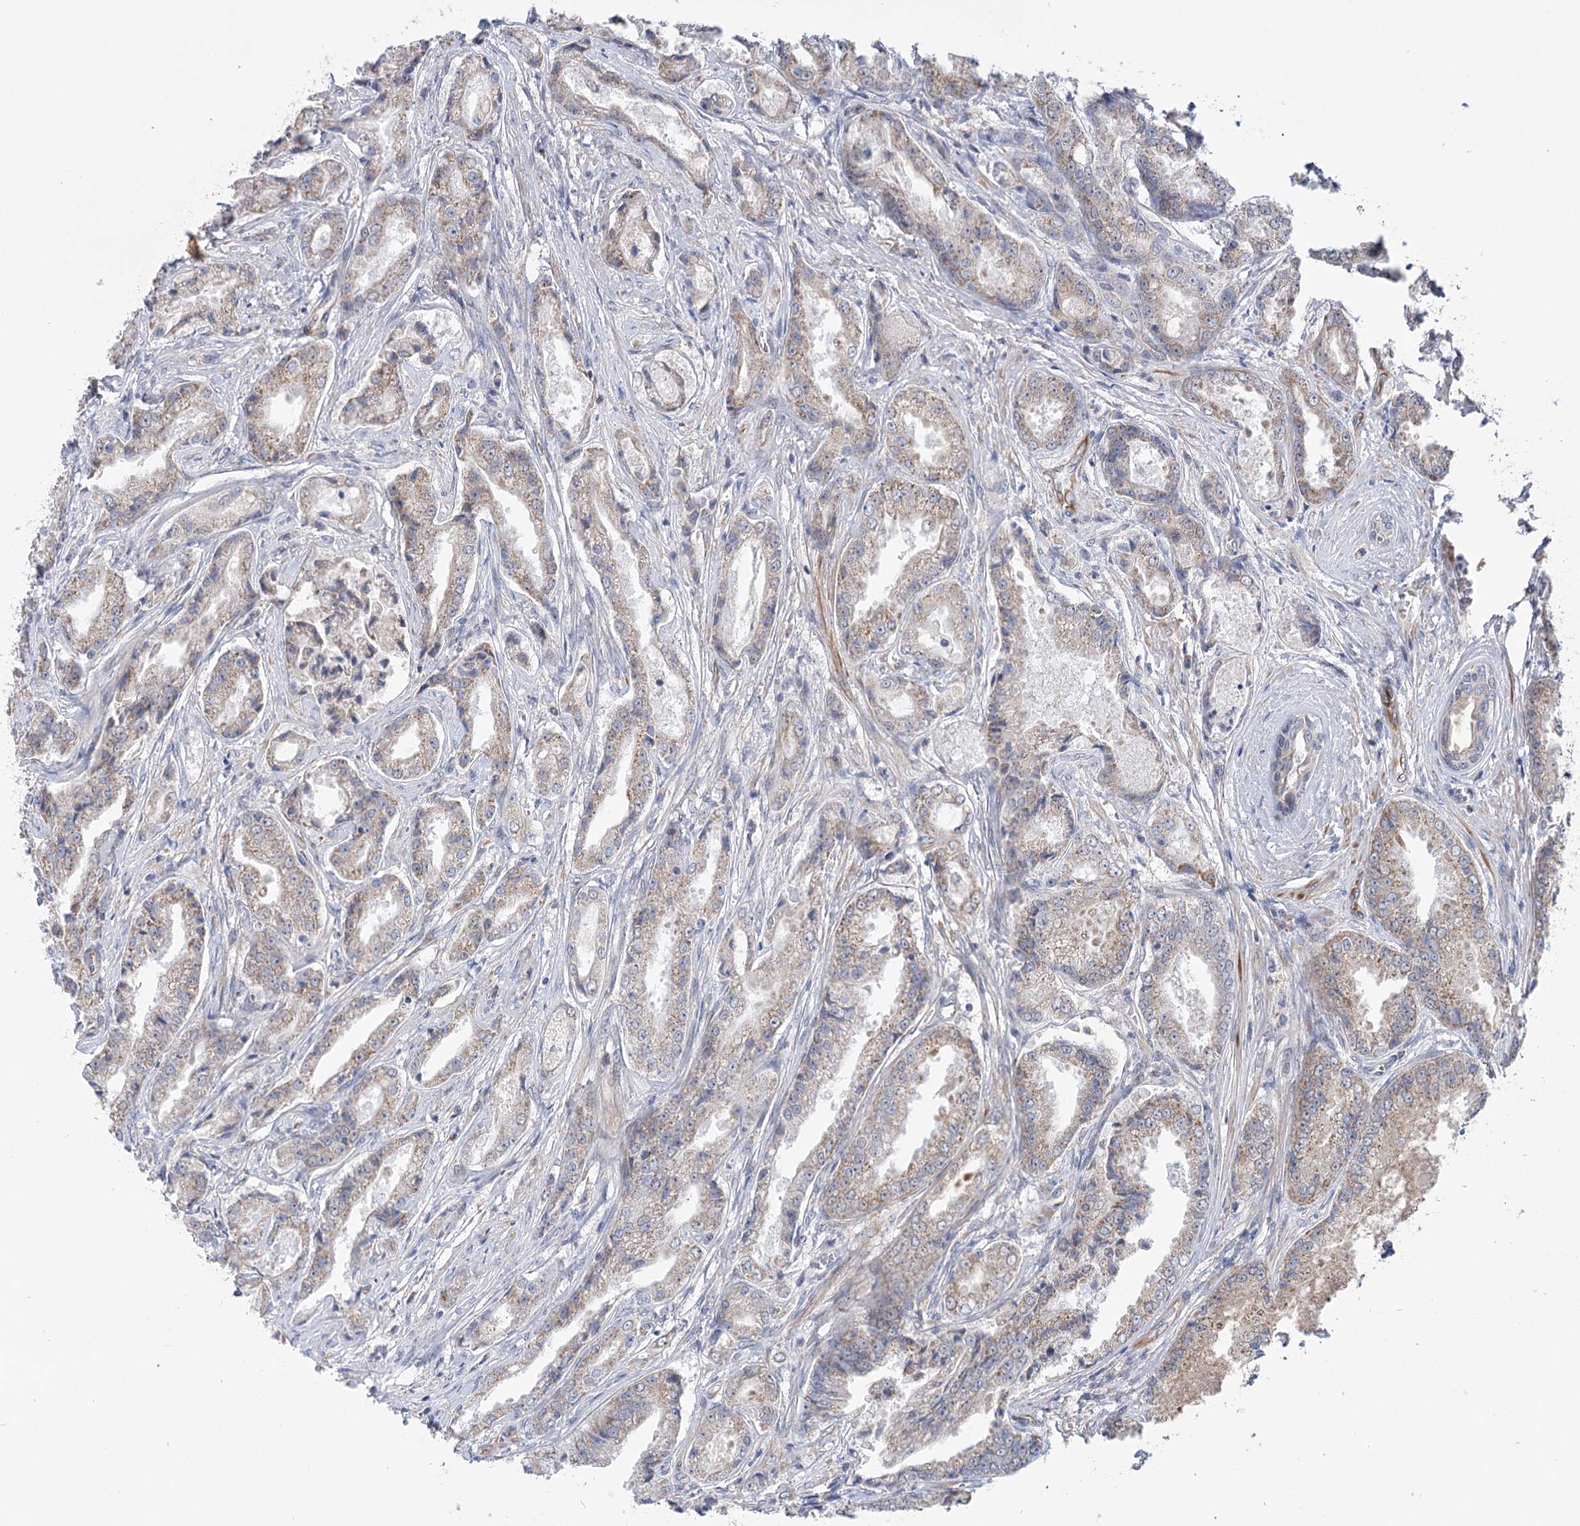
{"staining": {"intensity": "weak", "quantity": "25%-75%", "location": "cytoplasmic/membranous"}, "tissue": "prostate cancer", "cell_type": "Tumor cells", "image_type": "cancer", "snomed": [{"axis": "morphology", "description": "Adenocarcinoma, High grade"}, {"axis": "topography", "description": "Prostate"}], "caption": "Prostate cancer stained with a brown dye exhibits weak cytoplasmic/membranous positive positivity in about 25%-75% of tumor cells.", "gene": "ECHDC3", "patient": {"sex": "male", "age": 72}}